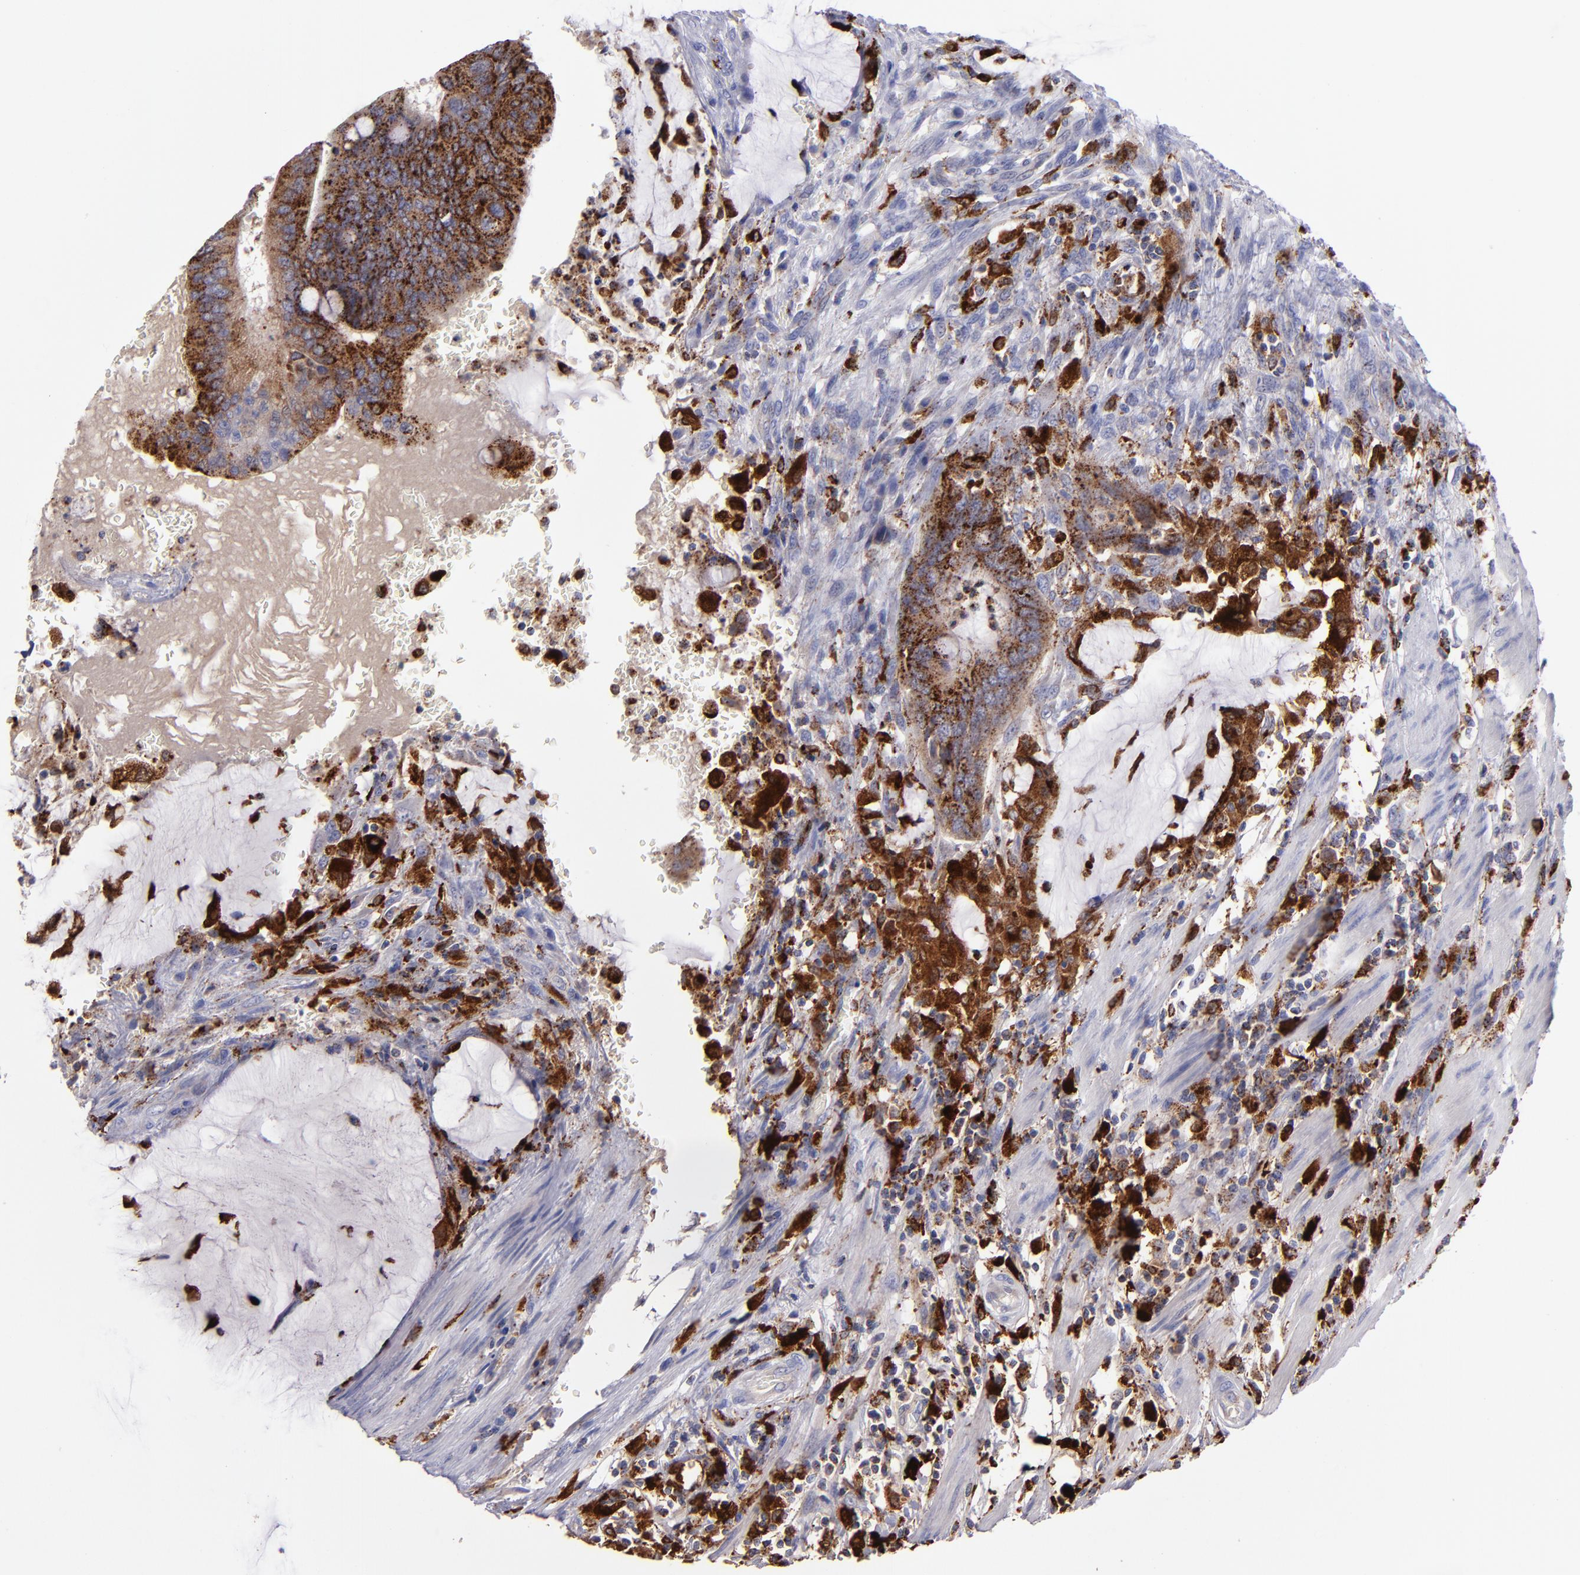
{"staining": {"intensity": "moderate", "quantity": ">75%", "location": "cytoplasmic/membranous"}, "tissue": "colorectal cancer", "cell_type": "Tumor cells", "image_type": "cancer", "snomed": [{"axis": "morphology", "description": "Normal tissue, NOS"}, {"axis": "morphology", "description": "Adenocarcinoma, NOS"}, {"axis": "topography", "description": "Rectum"}], "caption": "Human colorectal cancer (adenocarcinoma) stained with a protein marker shows moderate staining in tumor cells.", "gene": "CTSS", "patient": {"sex": "male", "age": 92}}